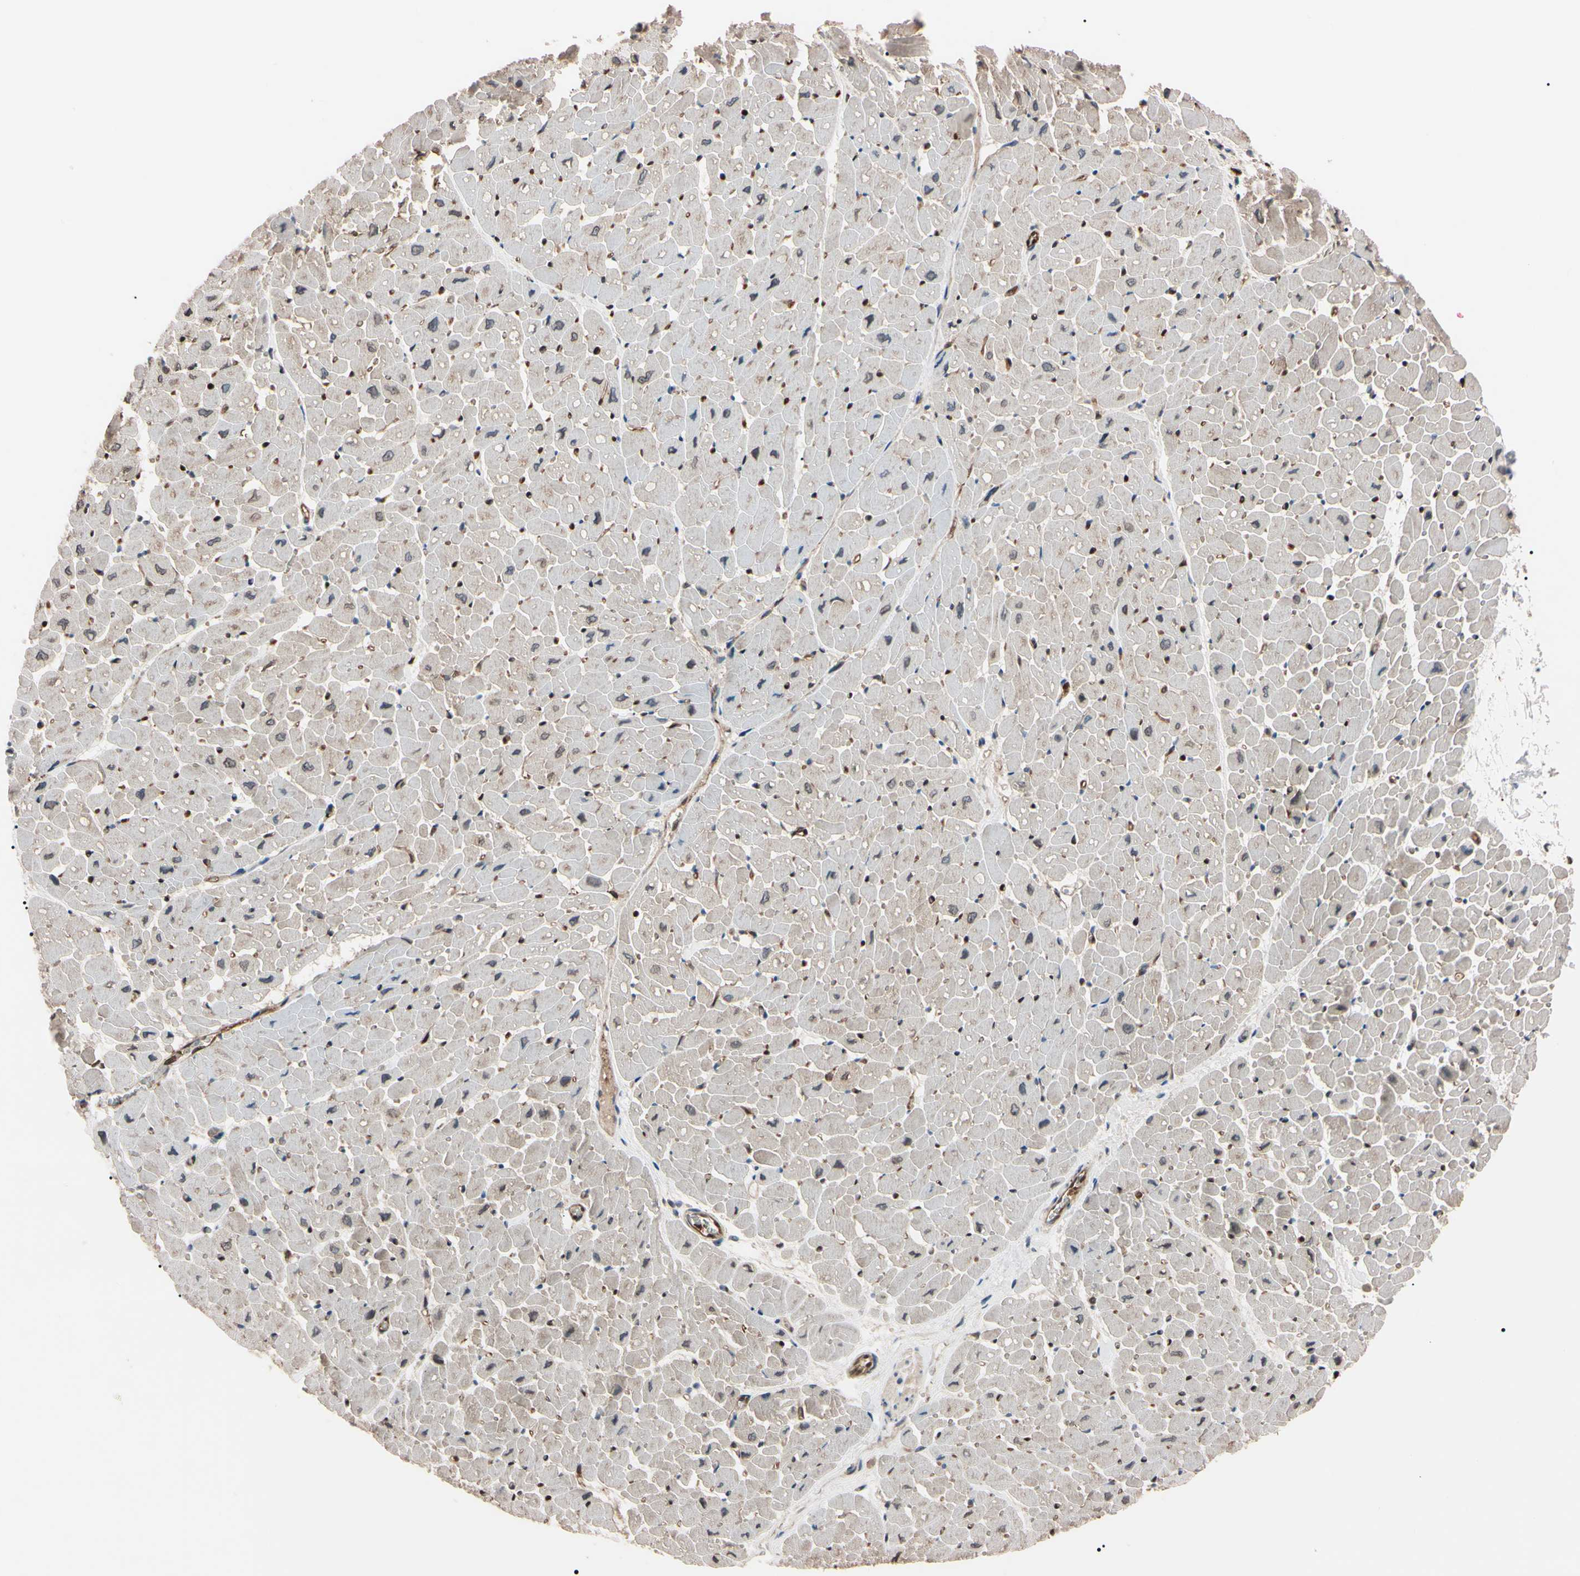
{"staining": {"intensity": "weak", "quantity": ">75%", "location": "cytoplasmic/membranous"}, "tissue": "heart muscle", "cell_type": "Cardiomyocytes", "image_type": "normal", "snomed": [{"axis": "morphology", "description": "Normal tissue, NOS"}, {"axis": "topography", "description": "Heart"}], "caption": "Unremarkable heart muscle demonstrates weak cytoplasmic/membranous positivity in approximately >75% of cardiomyocytes (DAB (3,3'-diaminobenzidine) IHC with brightfield microscopy, high magnification)..", "gene": "TRAF5", "patient": {"sex": "male", "age": 45}}